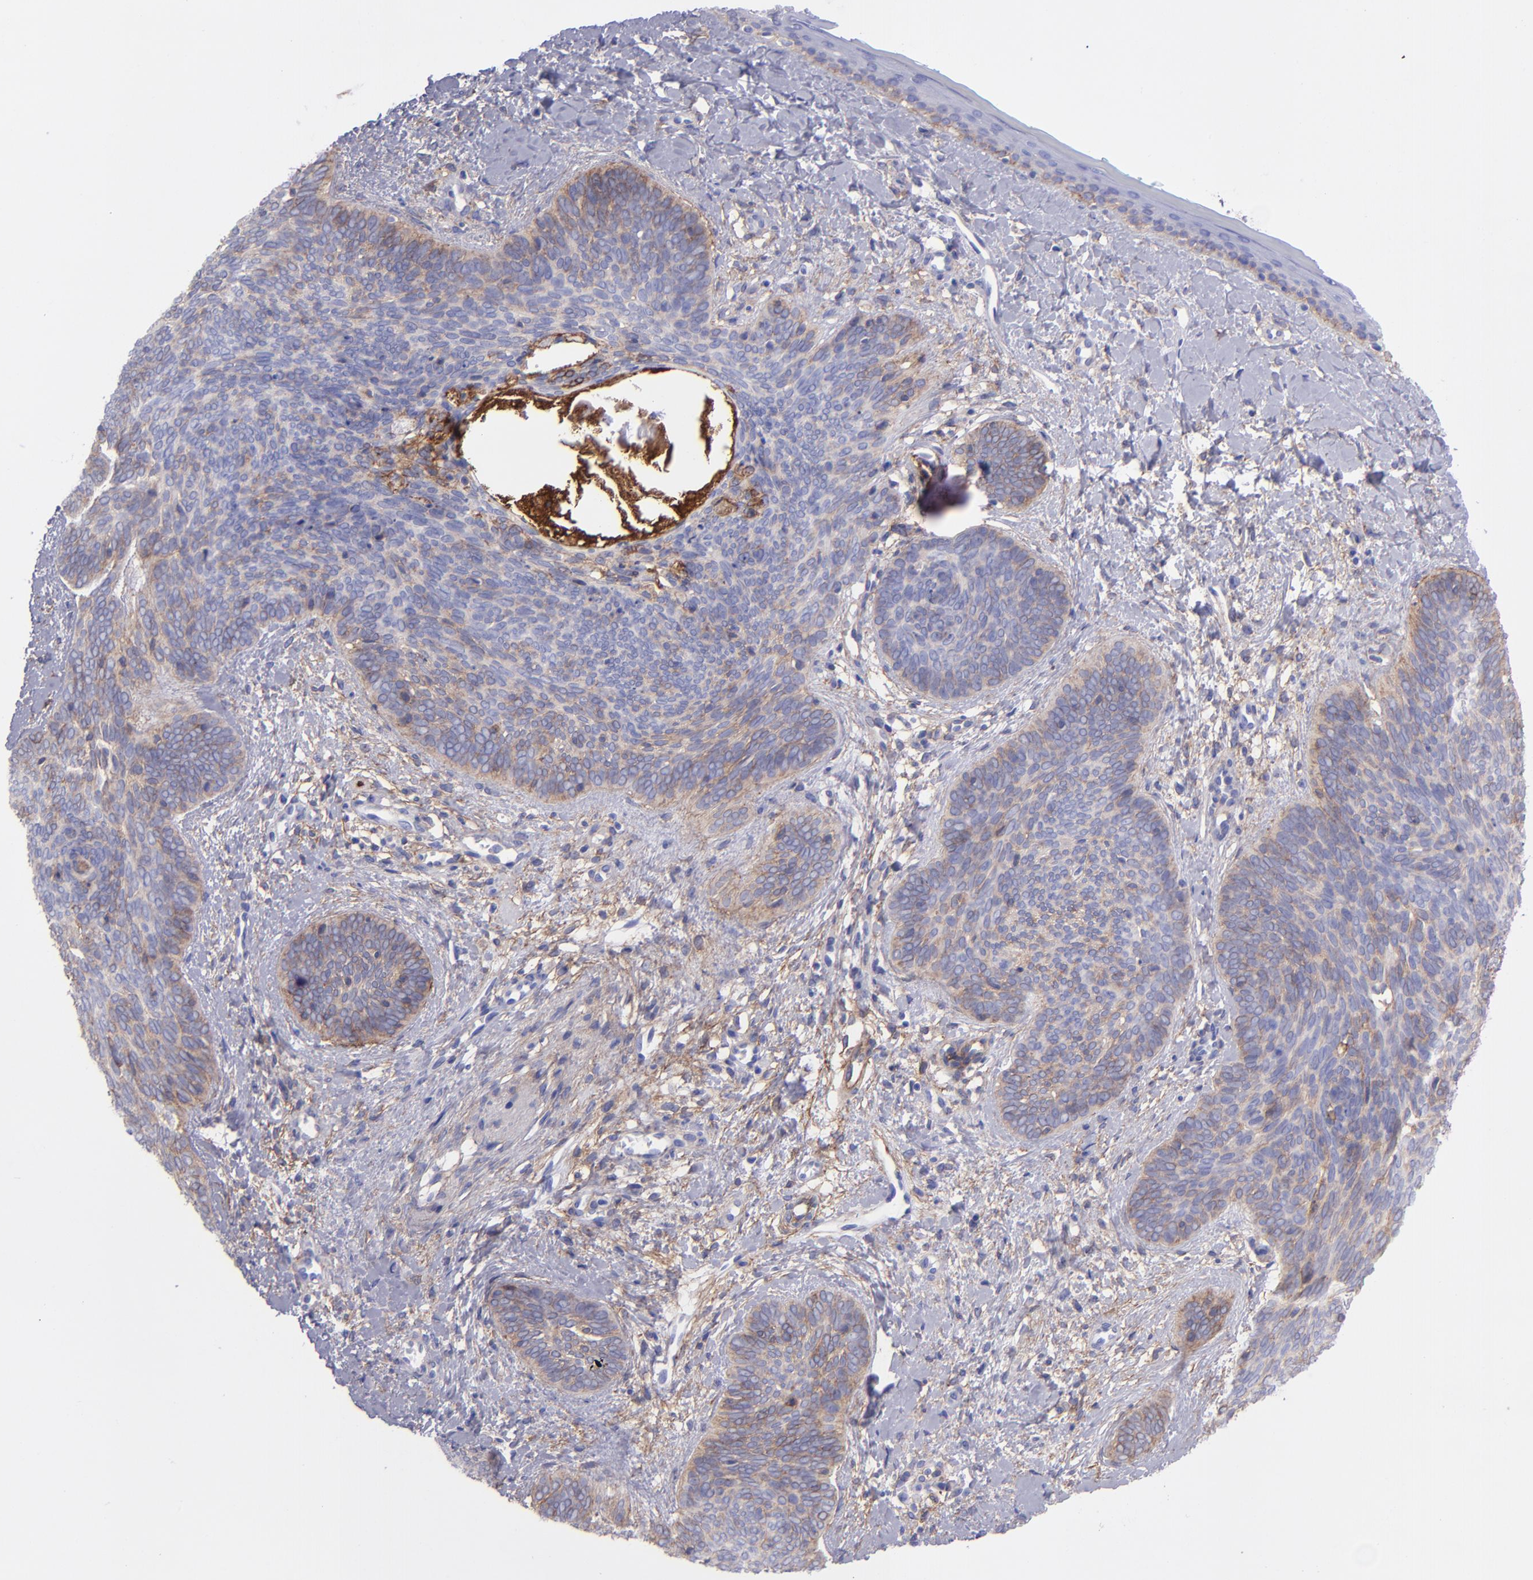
{"staining": {"intensity": "weak", "quantity": "<25%", "location": "cytoplasmic/membranous"}, "tissue": "skin cancer", "cell_type": "Tumor cells", "image_type": "cancer", "snomed": [{"axis": "morphology", "description": "Basal cell carcinoma"}, {"axis": "topography", "description": "Skin"}], "caption": "IHC photomicrograph of human skin cancer (basal cell carcinoma) stained for a protein (brown), which reveals no positivity in tumor cells.", "gene": "ITGAV", "patient": {"sex": "female", "age": 81}}